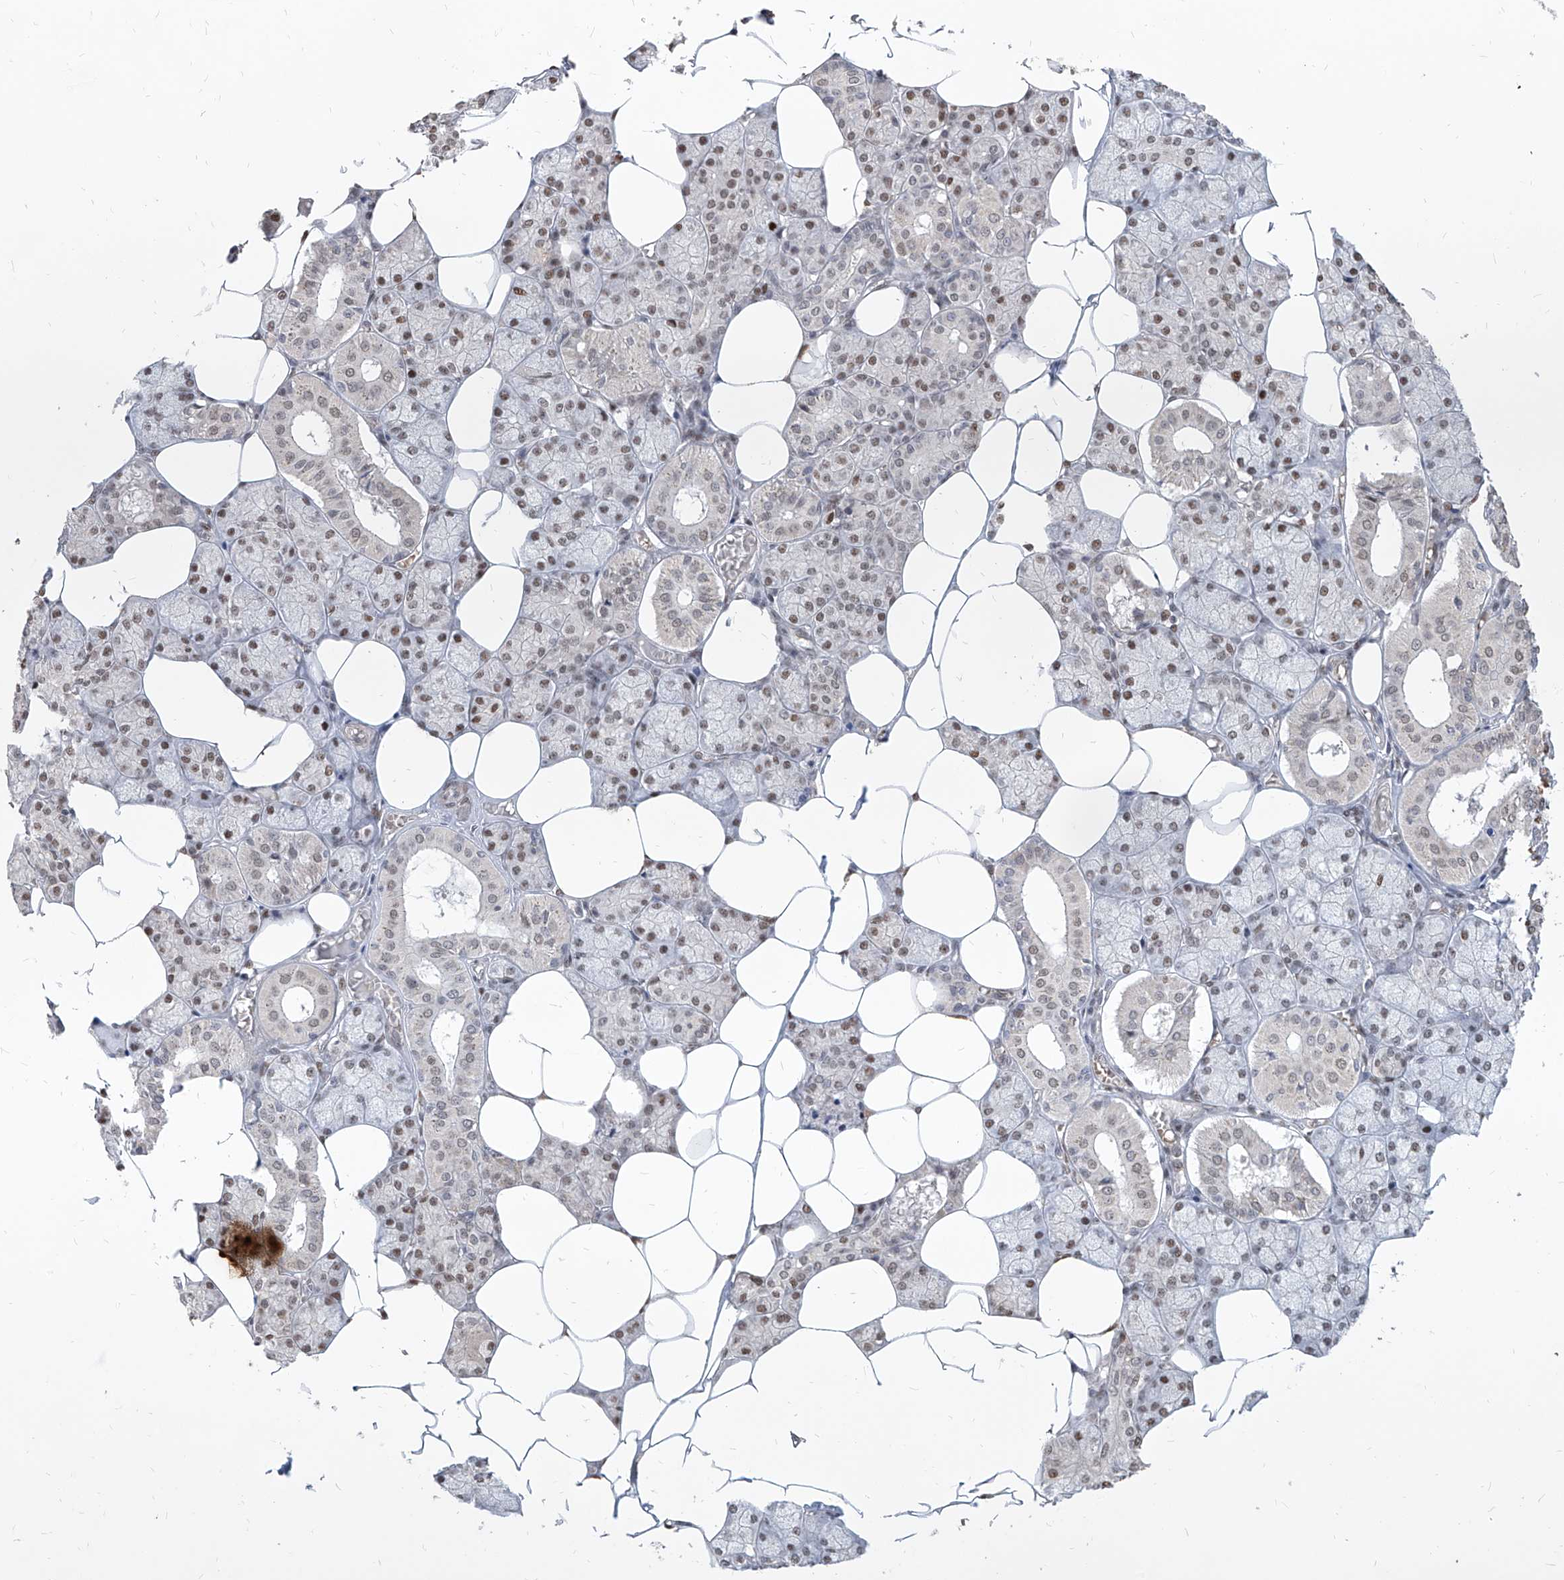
{"staining": {"intensity": "moderate", "quantity": "25%-75%", "location": "nuclear"}, "tissue": "salivary gland", "cell_type": "Glandular cells", "image_type": "normal", "snomed": [{"axis": "morphology", "description": "Normal tissue, NOS"}, {"axis": "topography", "description": "Salivary gland"}], "caption": "IHC staining of unremarkable salivary gland, which exhibits medium levels of moderate nuclear staining in approximately 25%-75% of glandular cells indicating moderate nuclear protein positivity. The staining was performed using DAB (3,3'-diaminobenzidine) (brown) for protein detection and nuclei were counterstained in hematoxylin (blue).", "gene": "IRF2", "patient": {"sex": "male", "age": 62}}